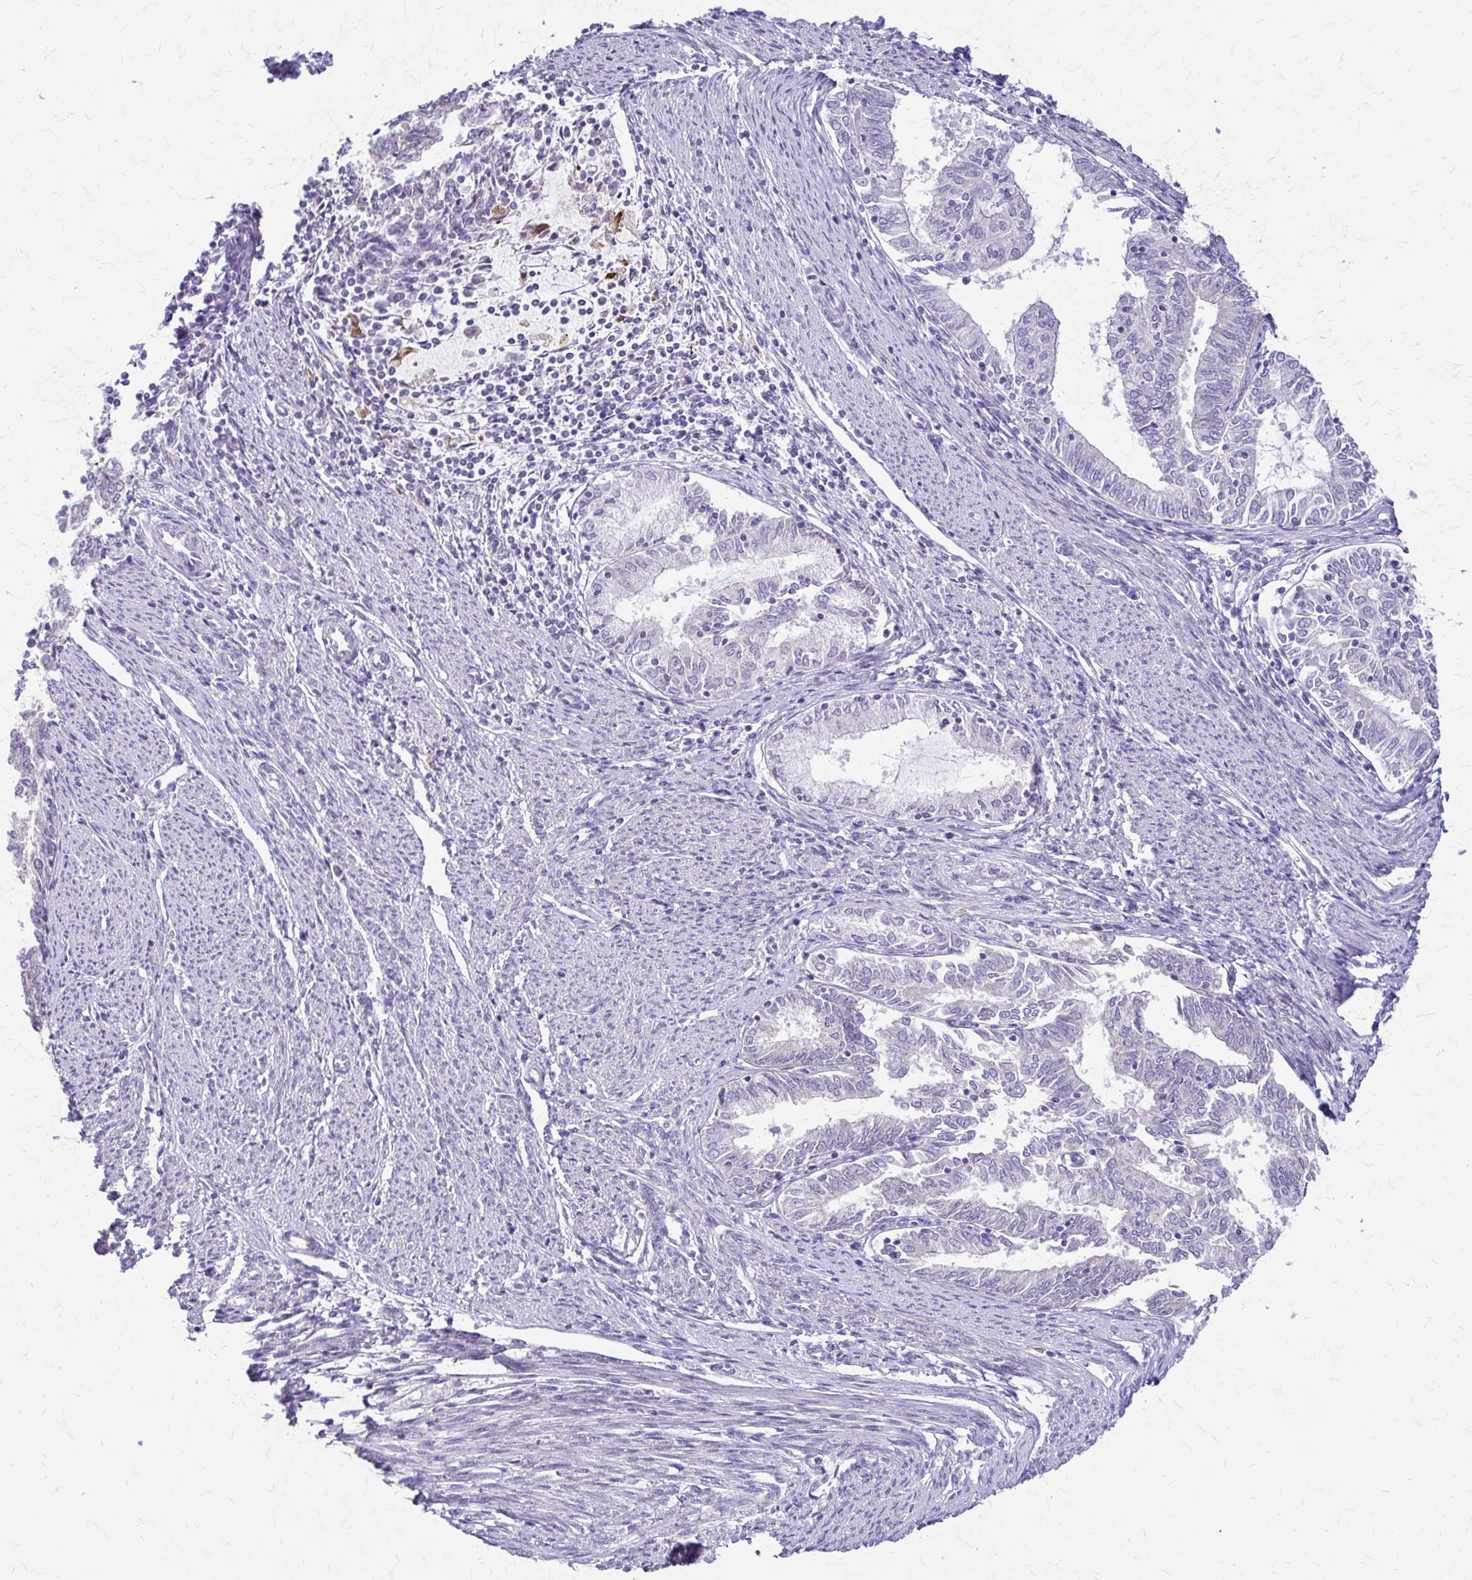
{"staining": {"intensity": "negative", "quantity": "none", "location": "none"}, "tissue": "endometrial cancer", "cell_type": "Tumor cells", "image_type": "cancer", "snomed": [{"axis": "morphology", "description": "Adenocarcinoma, NOS"}, {"axis": "topography", "description": "Endometrium"}], "caption": "Protein analysis of endometrial cancer (adenocarcinoma) demonstrates no significant expression in tumor cells.", "gene": "SAMD13", "patient": {"sex": "female", "age": 79}}